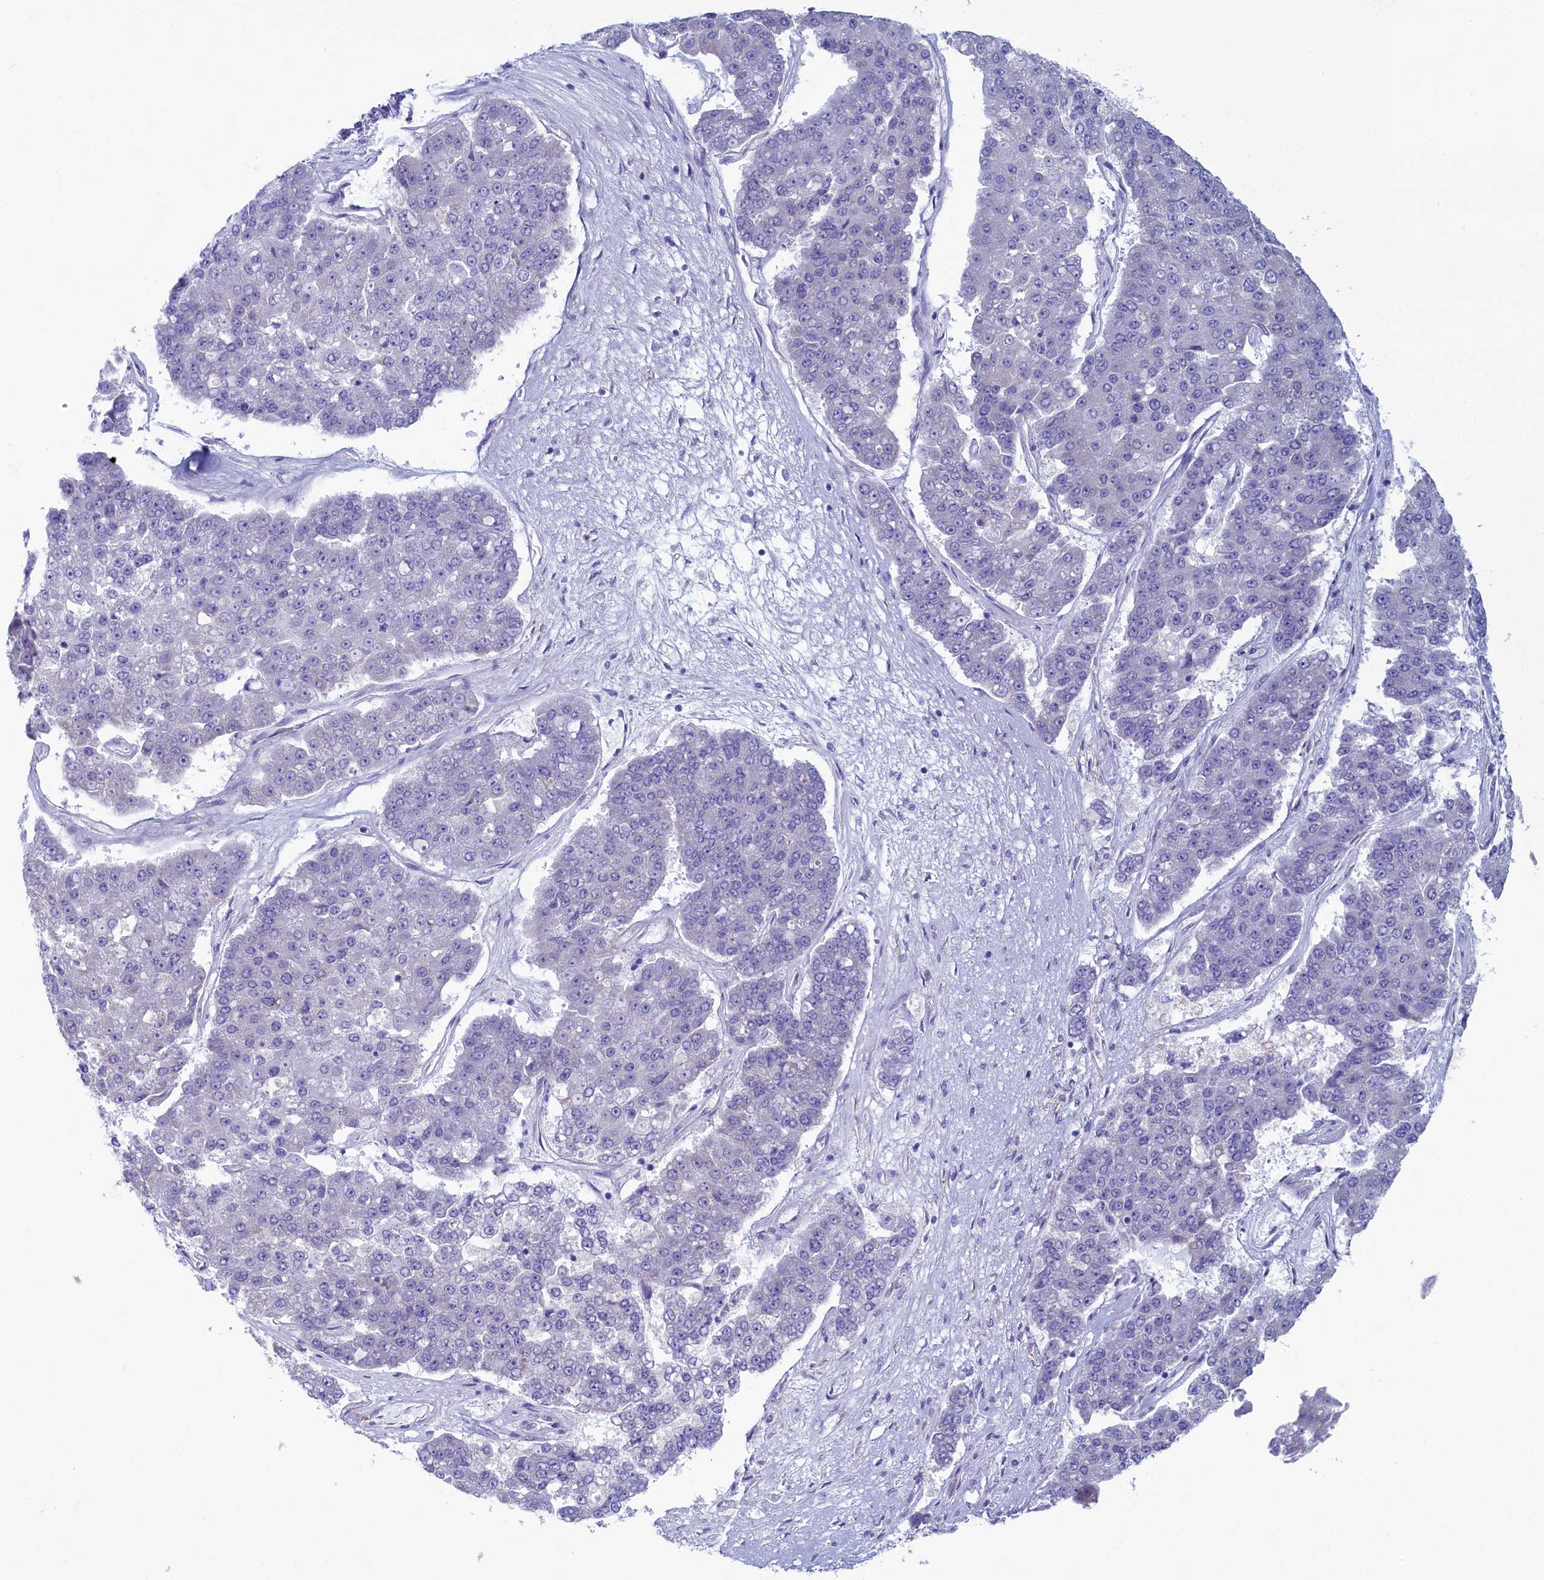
{"staining": {"intensity": "negative", "quantity": "none", "location": "none"}, "tissue": "pancreatic cancer", "cell_type": "Tumor cells", "image_type": "cancer", "snomed": [{"axis": "morphology", "description": "Adenocarcinoma, NOS"}, {"axis": "topography", "description": "Pancreas"}], "caption": "High magnification brightfield microscopy of pancreatic adenocarcinoma stained with DAB (brown) and counterstained with hematoxylin (blue): tumor cells show no significant staining.", "gene": "SKA3", "patient": {"sex": "male", "age": 50}}